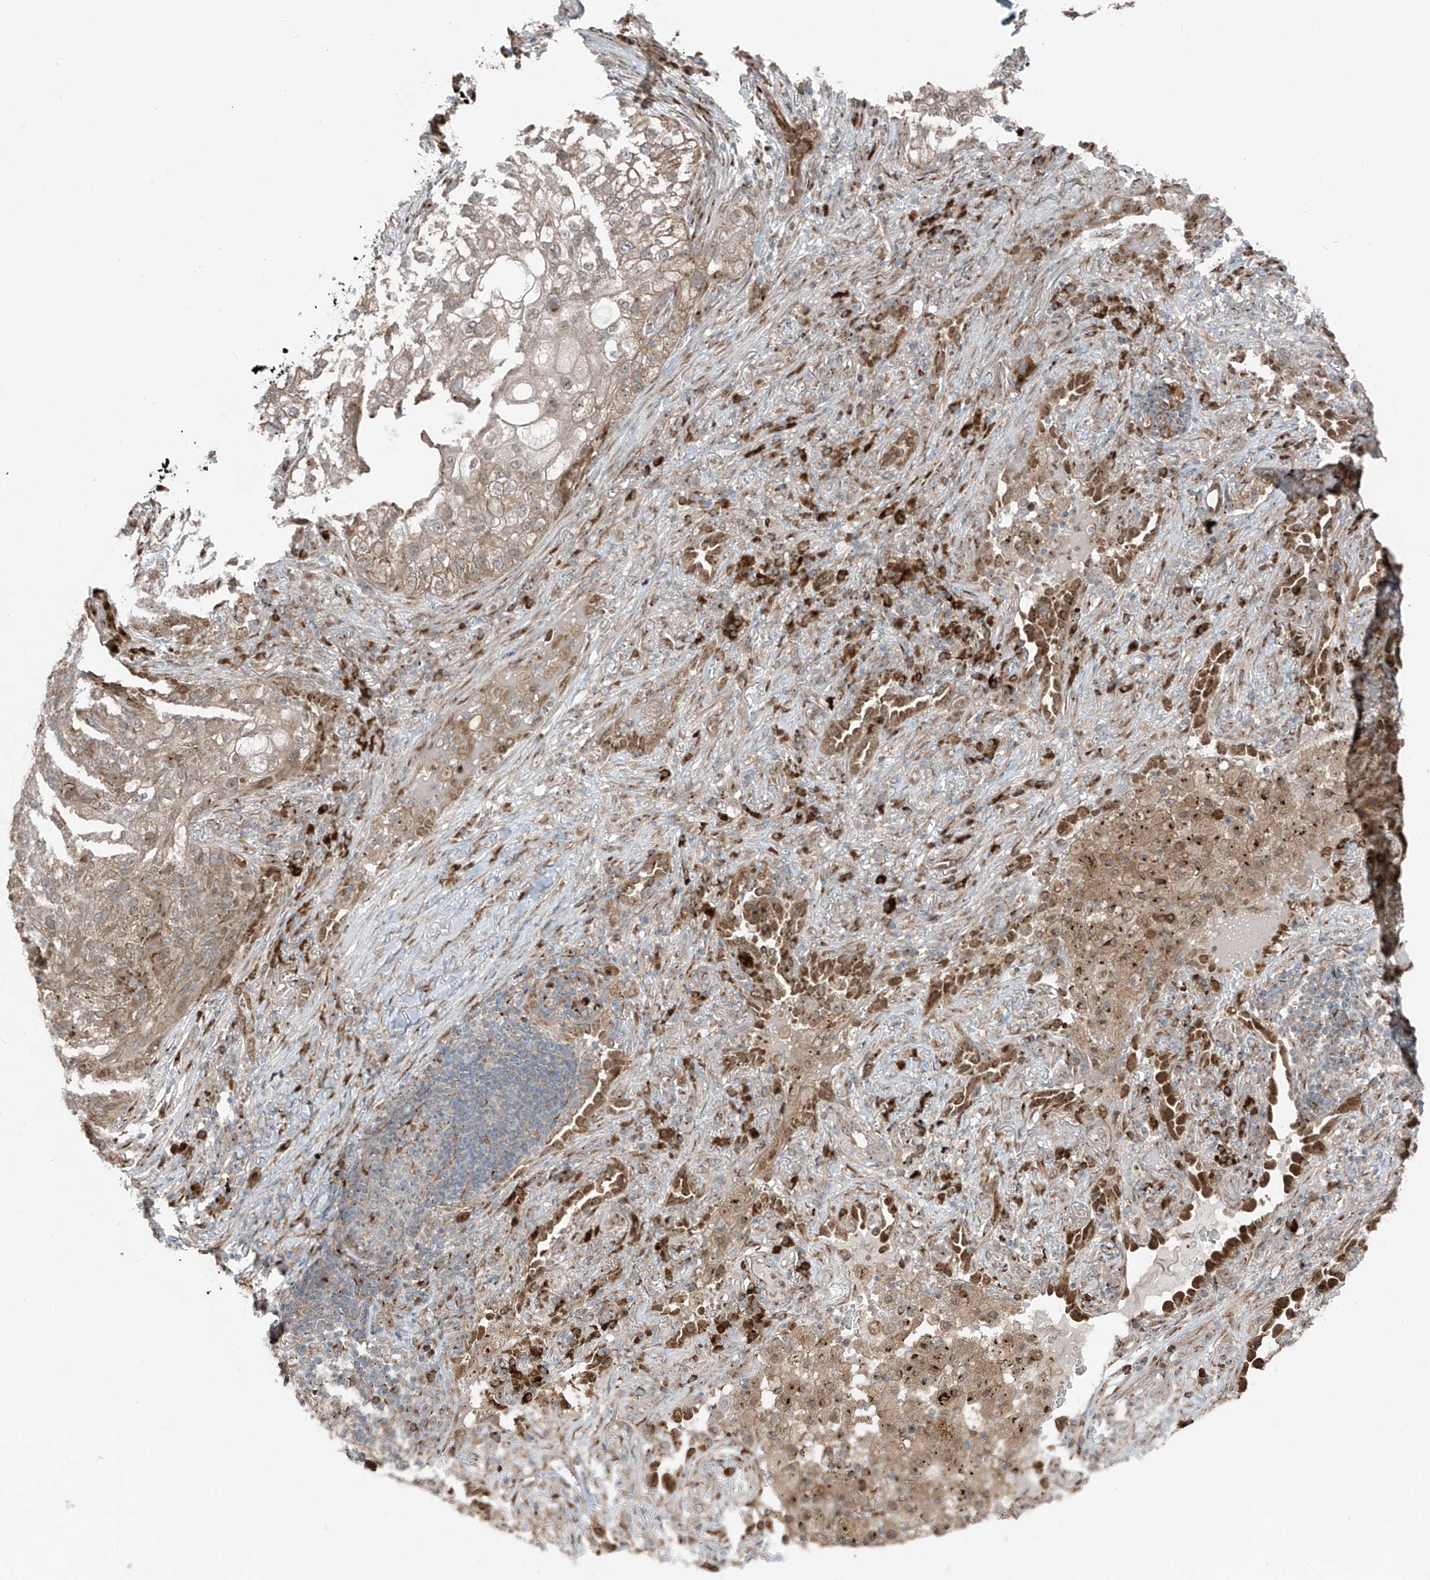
{"staining": {"intensity": "moderate", "quantity": ">75%", "location": "cytoplasmic/membranous"}, "tissue": "lung cancer", "cell_type": "Tumor cells", "image_type": "cancer", "snomed": [{"axis": "morphology", "description": "Squamous cell carcinoma, NOS"}, {"axis": "topography", "description": "Lung"}], "caption": "The micrograph exhibits immunohistochemical staining of lung squamous cell carcinoma. There is moderate cytoplasmic/membranous staining is present in approximately >75% of tumor cells. (brown staining indicates protein expression, while blue staining denotes nuclei).", "gene": "ERLEC1", "patient": {"sex": "female", "age": 63}}